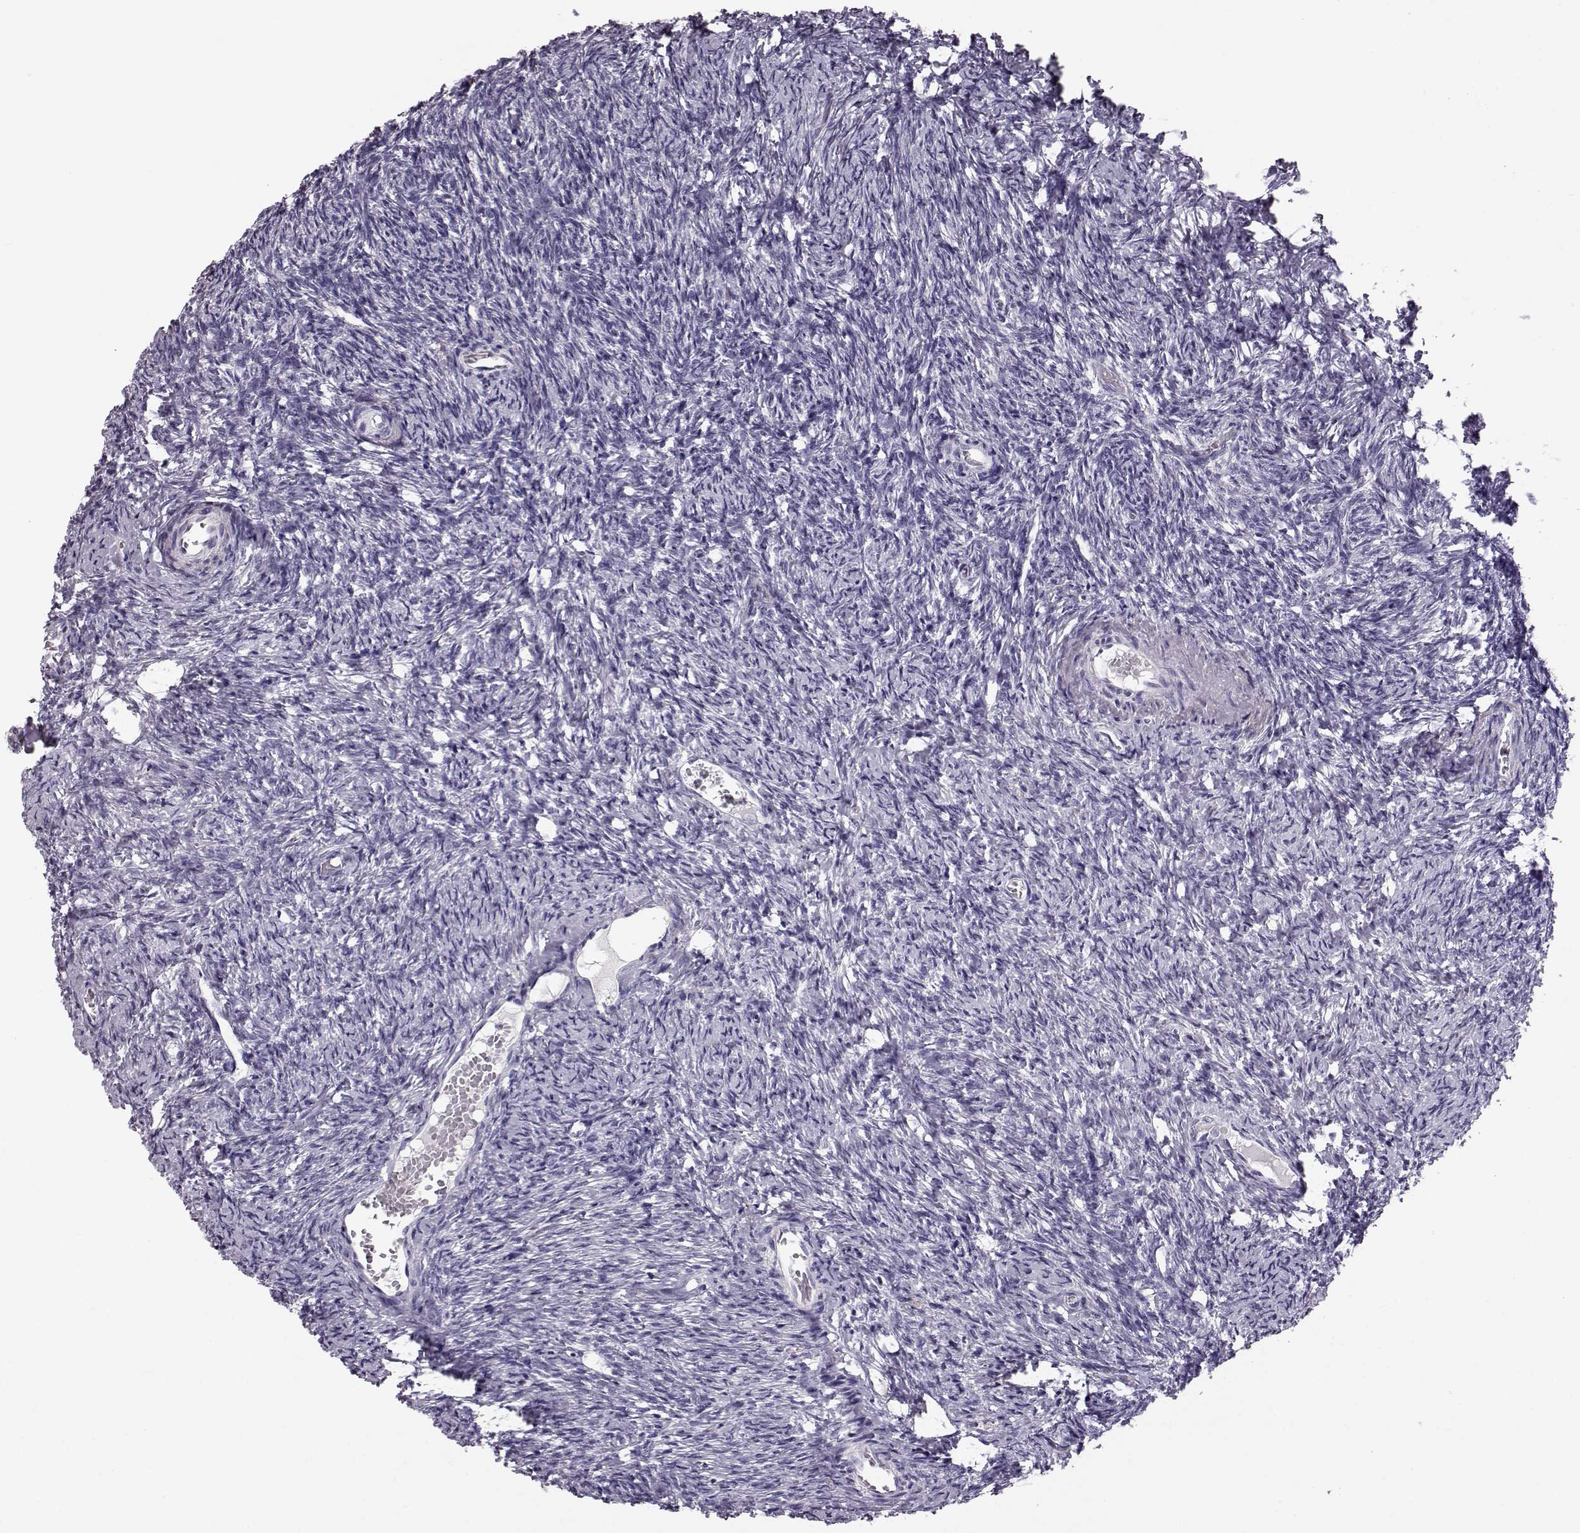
{"staining": {"intensity": "weak", "quantity": "<25%", "location": "cytoplasmic/membranous"}, "tissue": "ovary", "cell_type": "Follicle cells", "image_type": "normal", "snomed": [{"axis": "morphology", "description": "Normal tissue, NOS"}, {"axis": "topography", "description": "Ovary"}], "caption": "High power microscopy photomicrograph of an IHC photomicrograph of unremarkable ovary, revealing no significant positivity in follicle cells. Brightfield microscopy of immunohistochemistry stained with DAB (3,3'-diaminobenzidine) (brown) and hematoxylin (blue), captured at high magnification.", "gene": "ELOVL5", "patient": {"sex": "female", "age": 39}}